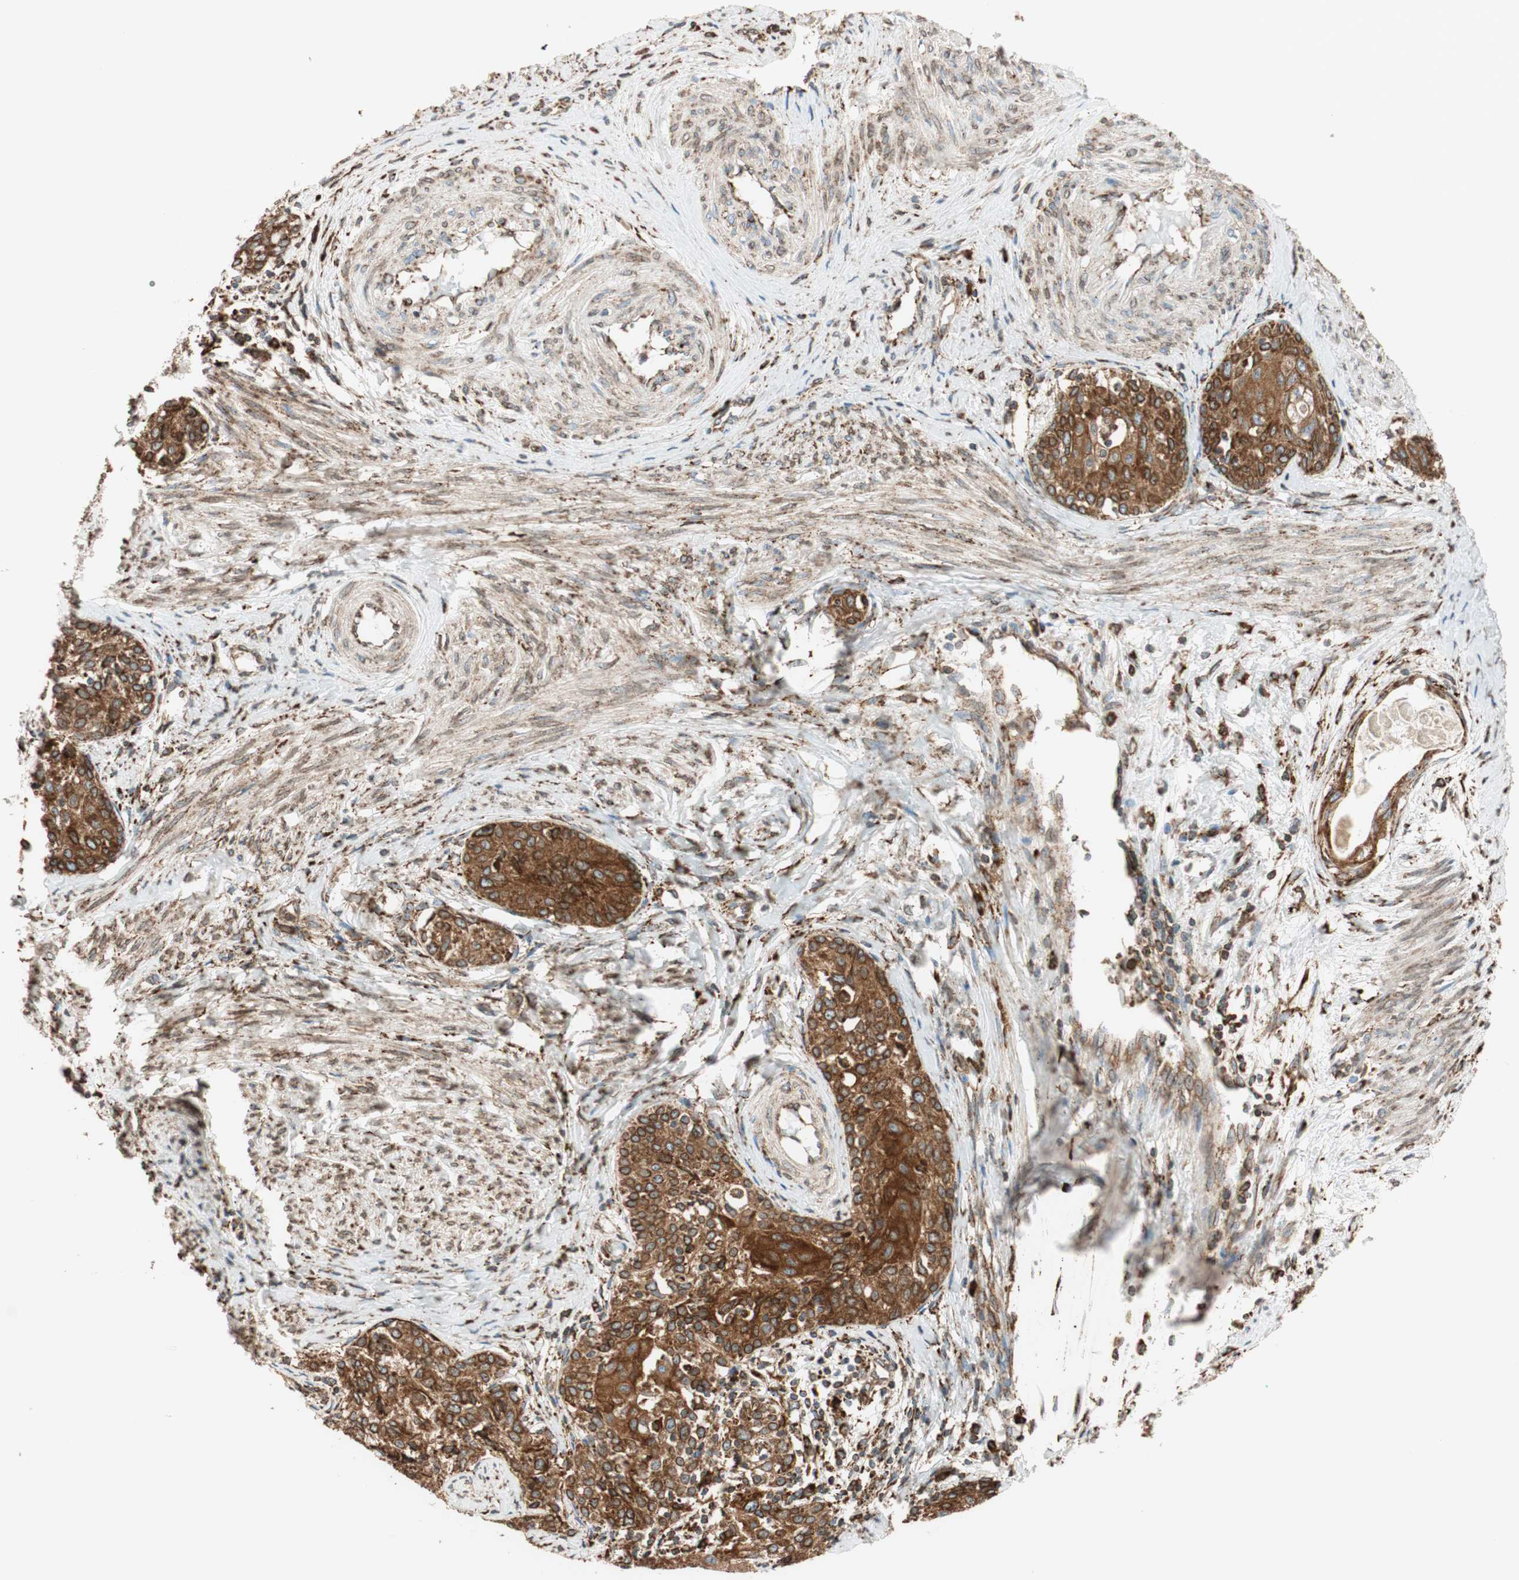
{"staining": {"intensity": "strong", "quantity": ">75%", "location": "cytoplasmic/membranous"}, "tissue": "cervical cancer", "cell_type": "Tumor cells", "image_type": "cancer", "snomed": [{"axis": "morphology", "description": "Squamous cell carcinoma, NOS"}, {"axis": "morphology", "description": "Adenocarcinoma, NOS"}, {"axis": "topography", "description": "Cervix"}], "caption": "Adenocarcinoma (cervical) stained with immunohistochemistry (IHC) demonstrates strong cytoplasmic/membranous positivity in about >75% of tumor cells.", "gene": "PRKCSH", "patient": {"sex": "female", "age": 52}}